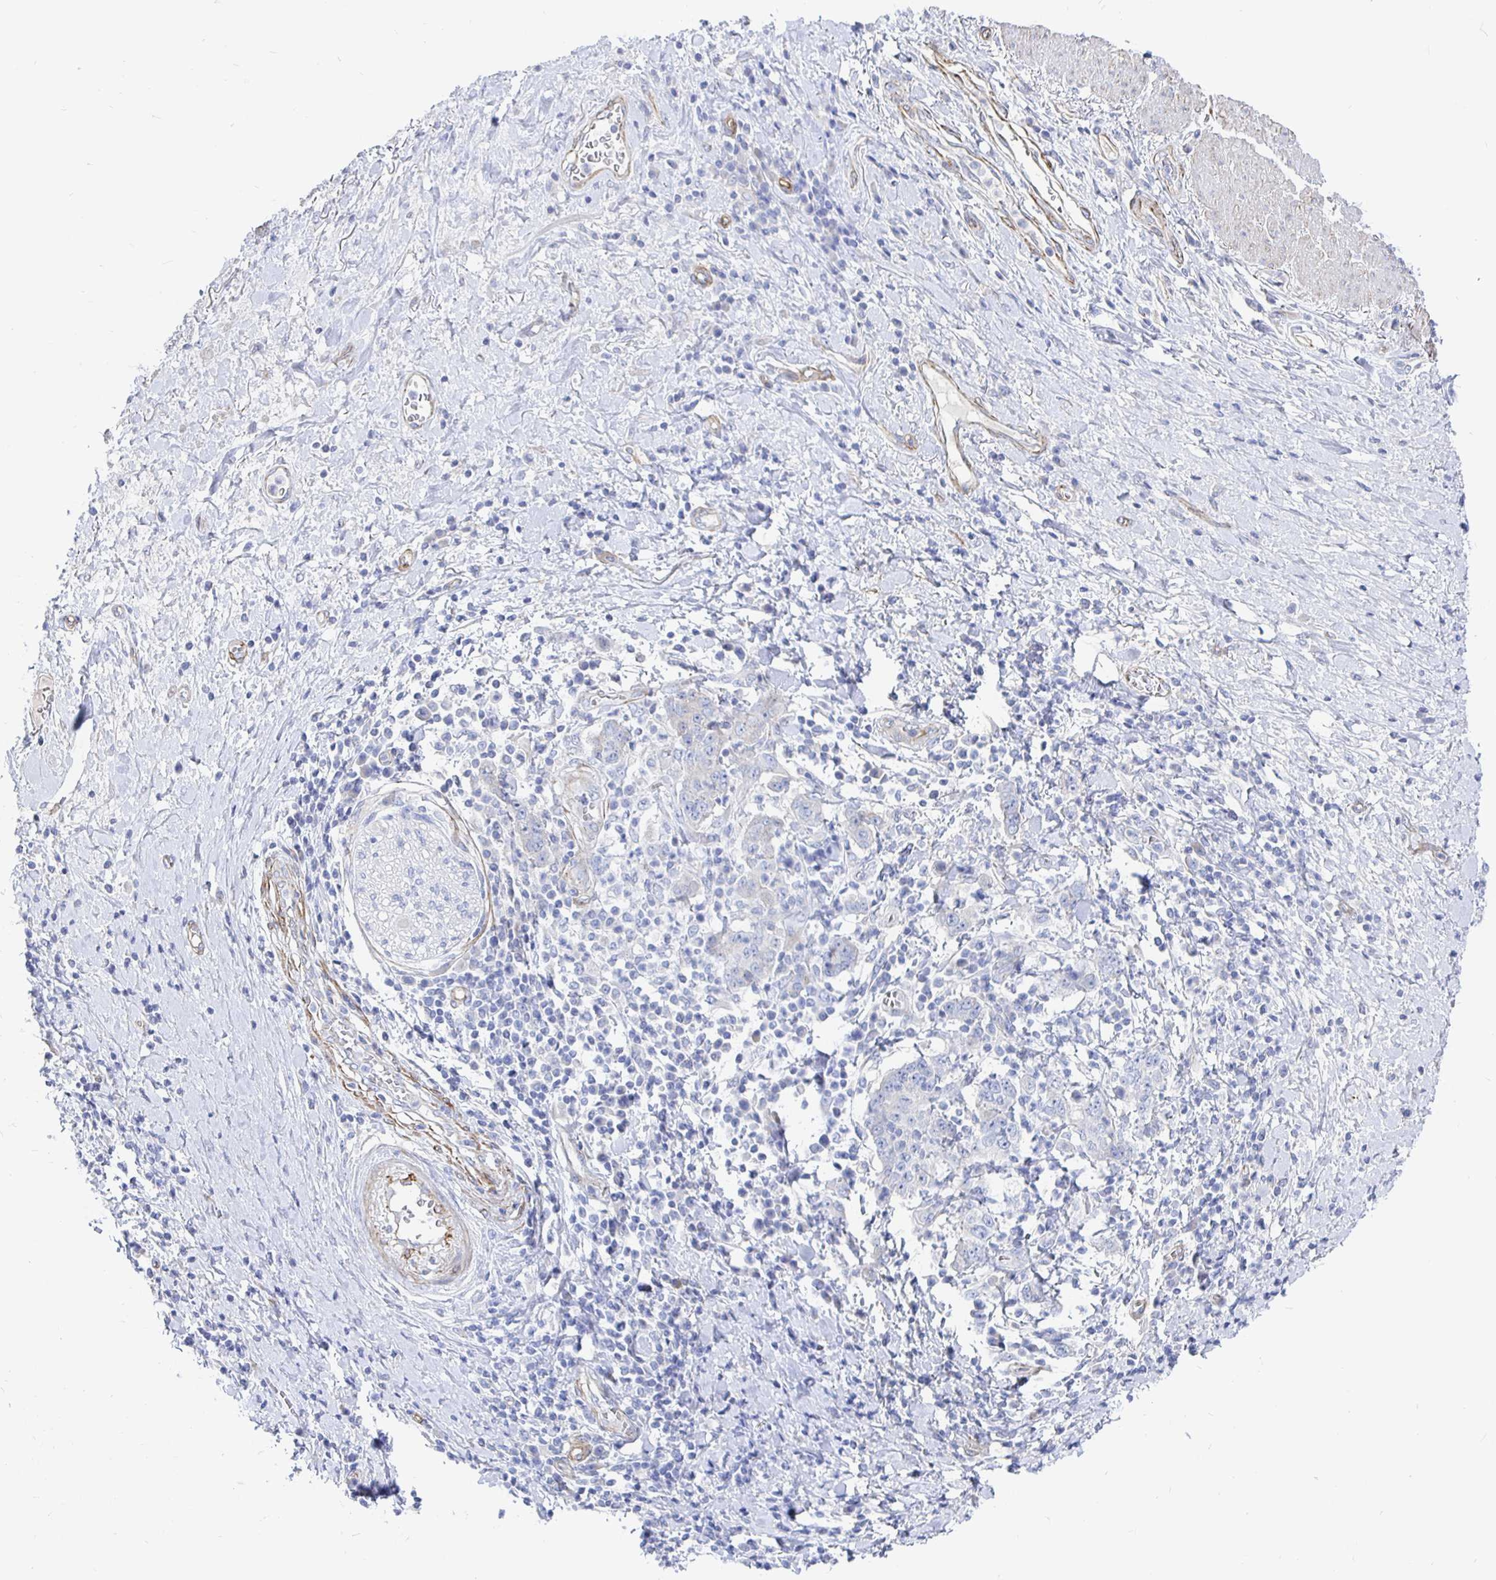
{"staining": {"intensity": "negative", "quantity": "none", "location": "none"}, "tissue": "stomach cancer", "cell_type": "Tumor cells", "image_type": "cancer", "snomed": [{"axis": "morphology", "description": "Normal tissue, NOS"}, {"axis": "morphology", "description": "Adenocarcinoma, NOS"}, {"axis": "topography", "description": "Stomach, upper"}, {"axis": "topography", "description": "Stomach"}], "caption": "Human stomach cancer (adenocarcinoma) stained for a protein using immunohistochemistry (IHC) shows no expression in tumor cells.", "gene": "COX16", "patient": {"sex": "male", "age": 59}}